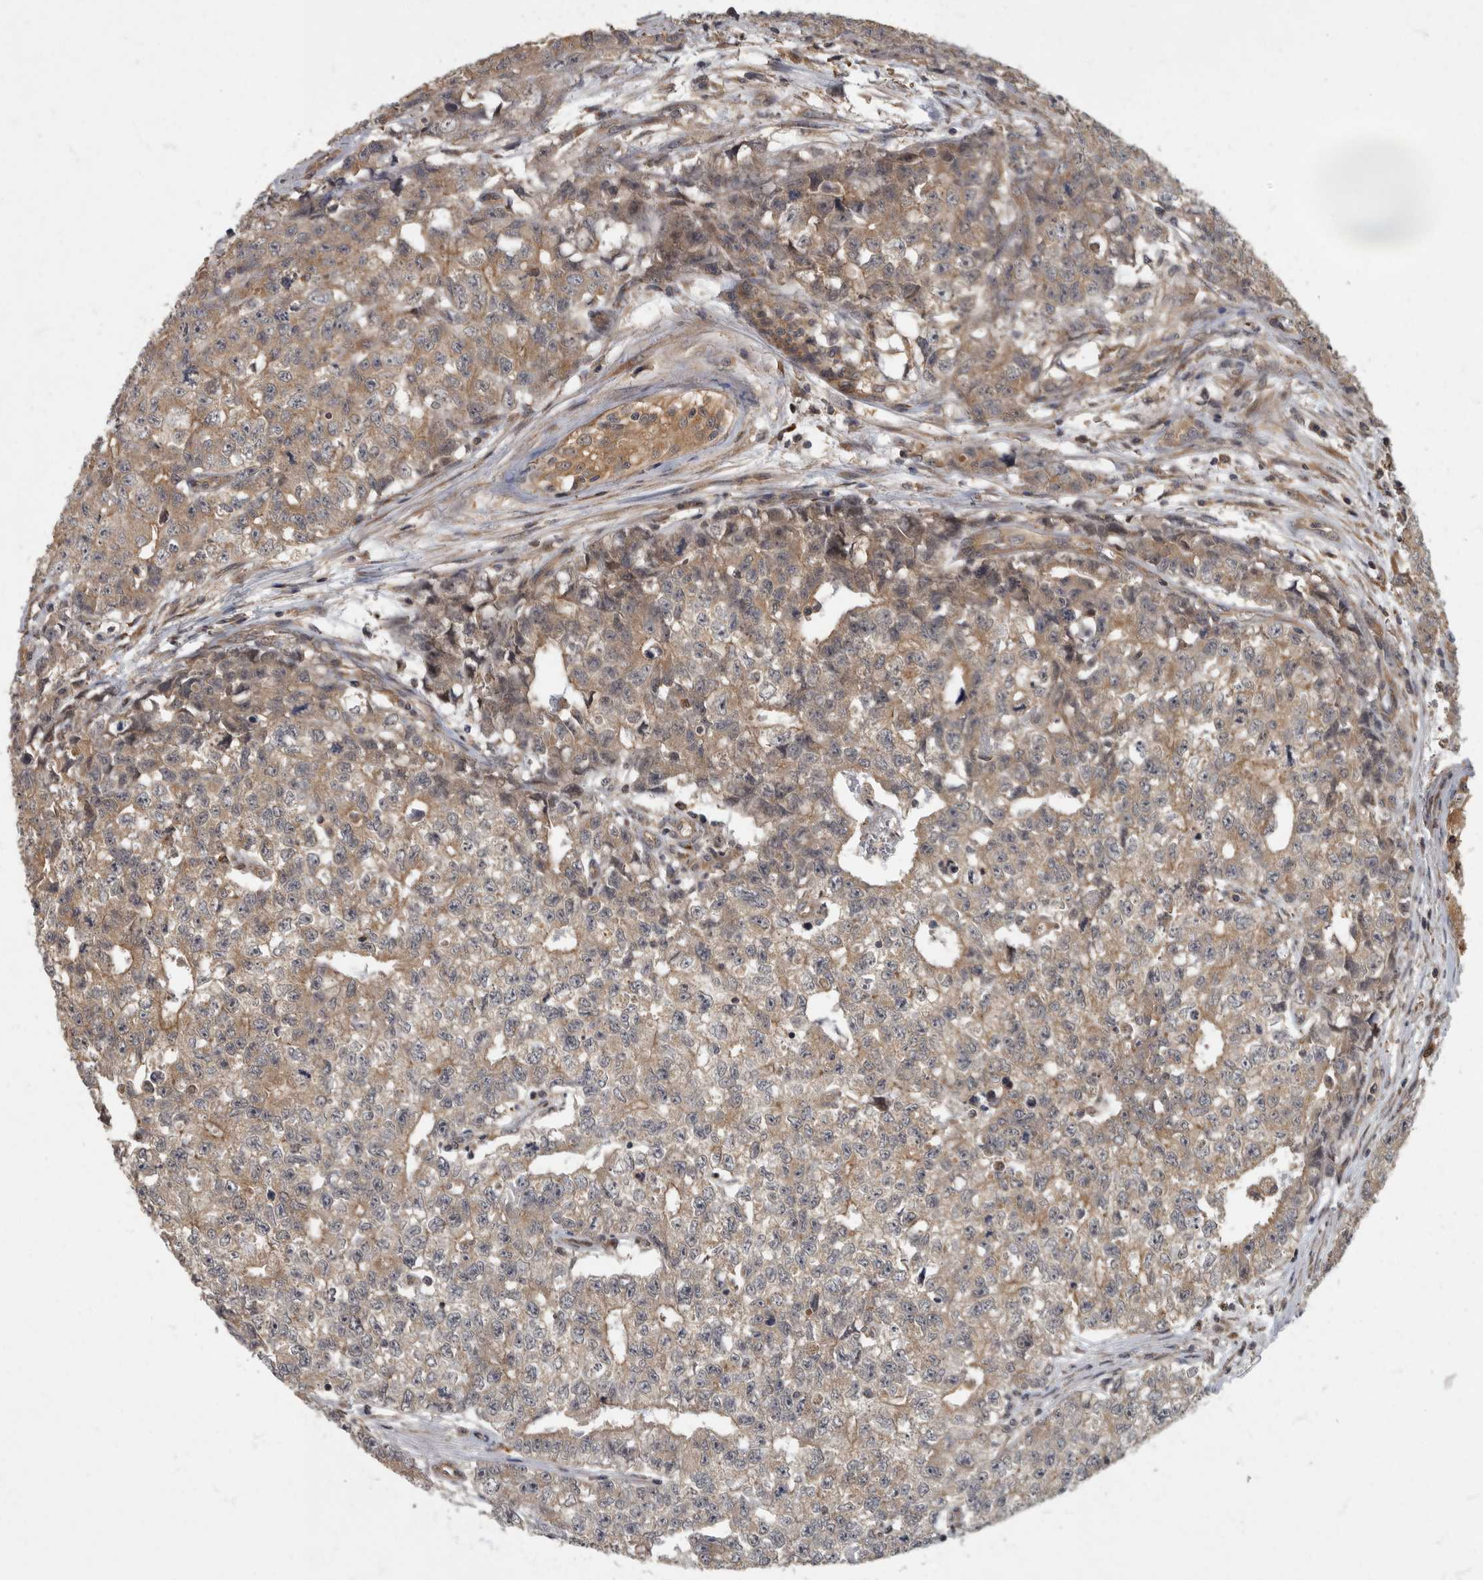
{"staining": {"intensity": "weak", "quantity": ">75%", "location": "cytoplasmic/membranous"}, "tissue": "testis cancer", "cell_type": "Tumor cells", "image_type": "cancer", "snomed": [{"axis": "morphology", "description": "Carcinoma, Embryonal, NOS"}, {"axis": "topography", "description": "Testis"}], "caption": "This is an image of immunohistochemistry staining of testis cancer (embryonal carcinoma), which shows weak staining in the cytoplasmic/membranous of tumor cells.", "gene": "IQCK", "patient": {"sex": "male", "age": 28}}